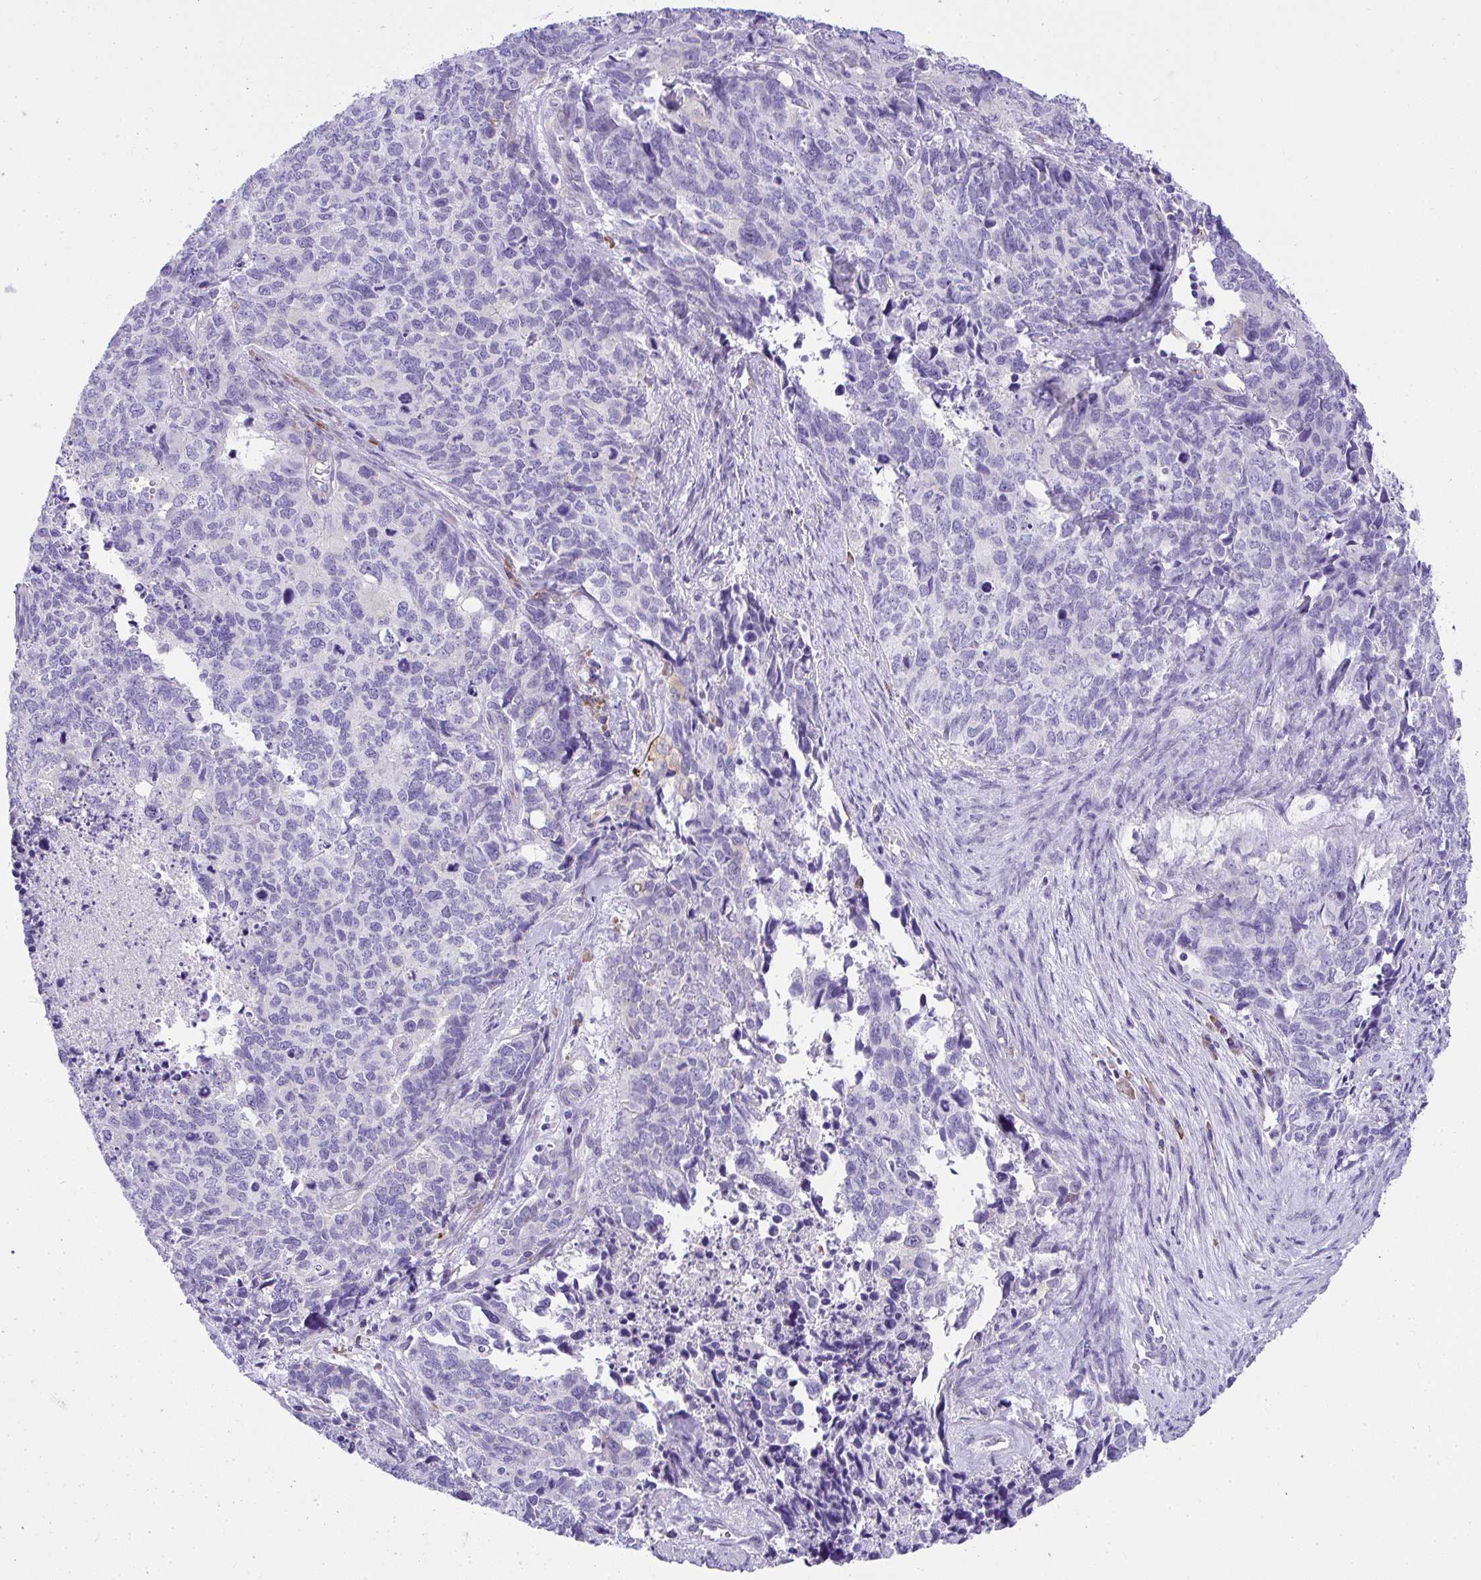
{"staining": {"intensity": "negative", "quantity": "none", "location": "none"}, "tissue": "cervical cancer", "cell_type": "Tumor cells", "image_type": "cancer", "snomed": [{"axis": "morphology", "description": "Adenocarcinoma, NOS"}, {"axis": "topography", "description": "Cervix"}], "caption": "Immunohistochemistry (IHC) of human cervical cancer displays no expression in tumor cells.", "gene": "ADRA2C", "patient": {"sex": "female", "age": 63}}